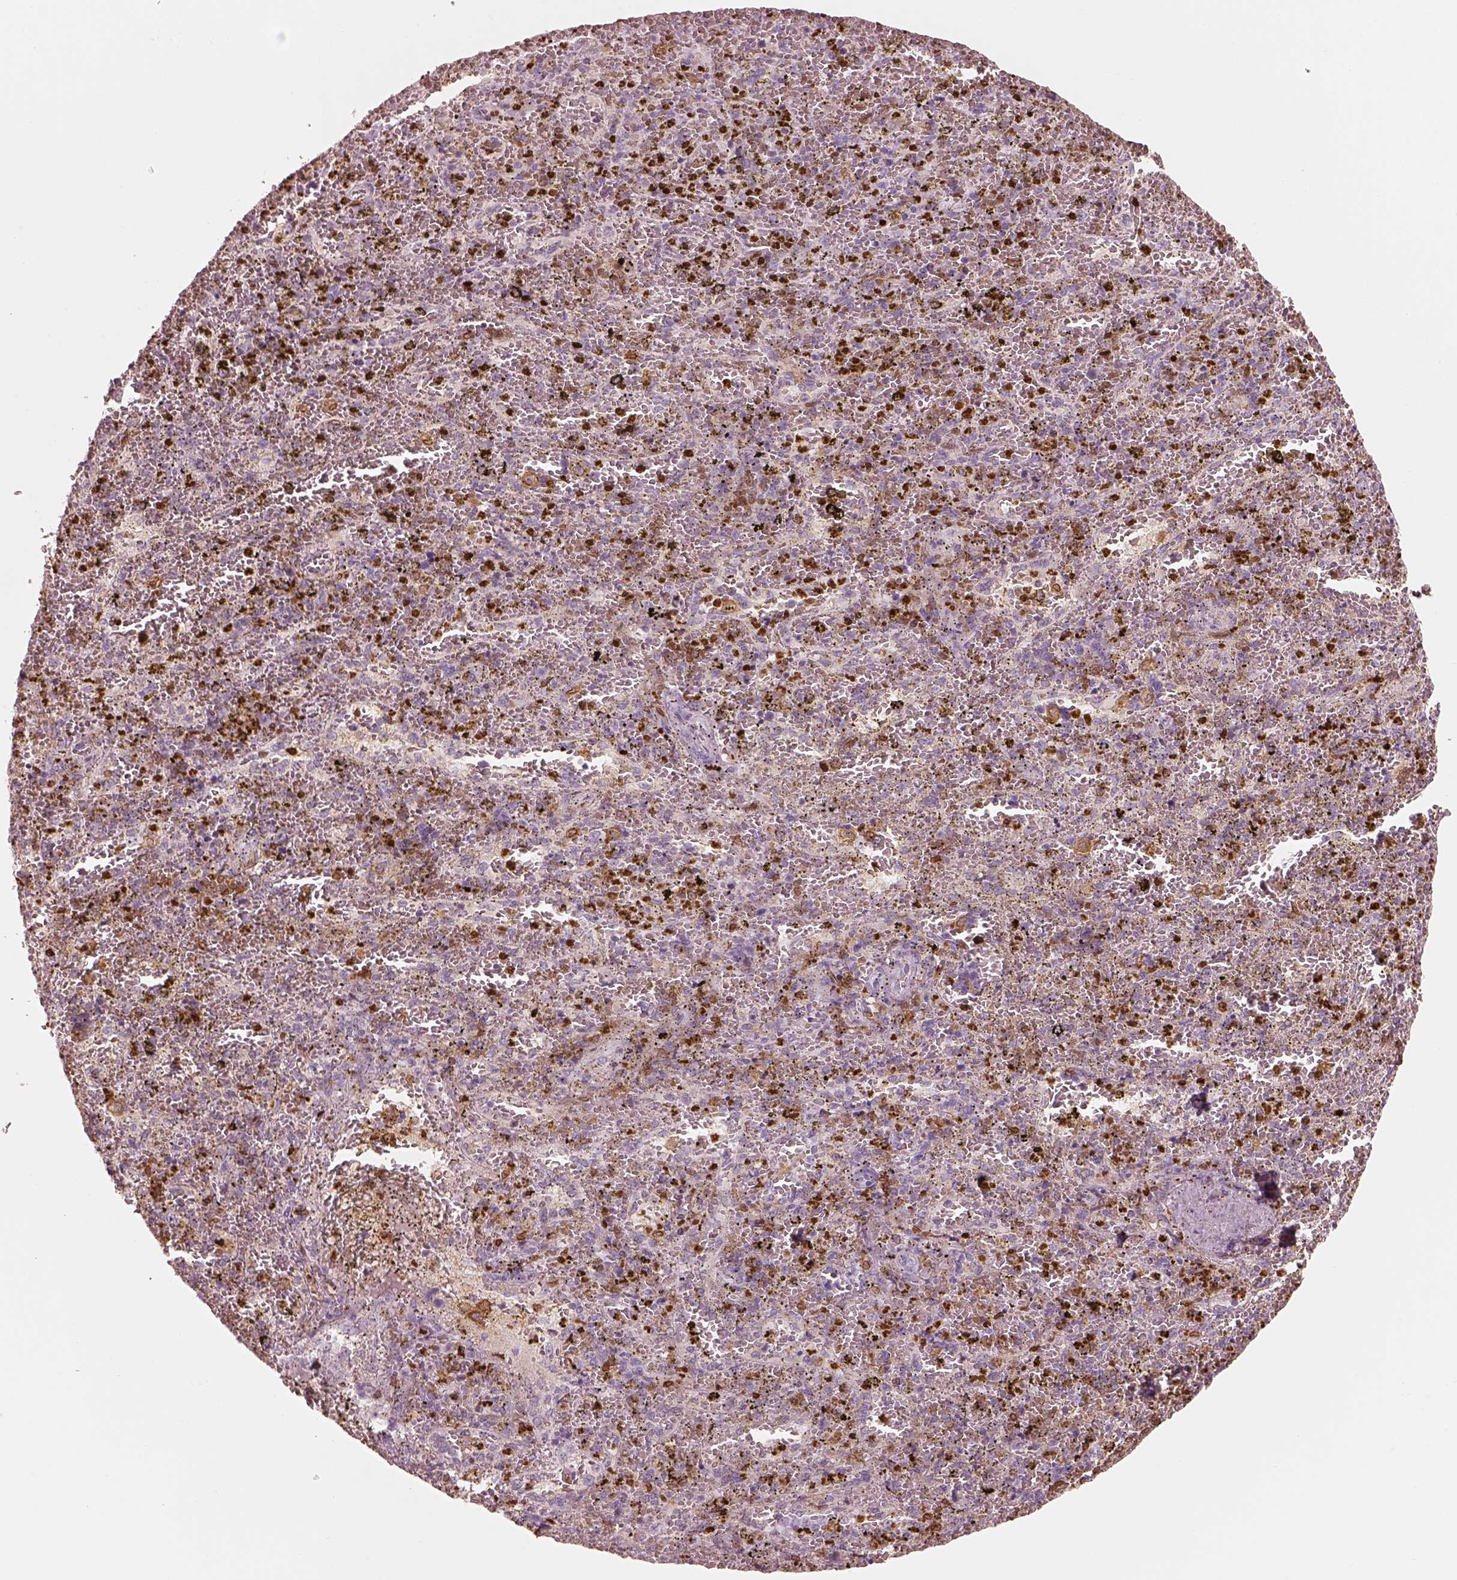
{"staining": {"intensity": "strong", "quantity": "<25%", "location": "cytoplasmic/membranous,nuclear"}, "tissue": "spleen", "cell_type": "Cells in red pulp", "image_type": "normal", "snomed": [{"axis": "morphology", "description": "Normal tissue, NOS"}, {"axis": "topography", "description": "Spleen"}], "caption": "Strong cytoplasmic/membranous,nuclear protein staining is seen in about <25% of cells in red pulp in spleen.", "gene": "ALOX5", "patient": {"sex": "female", "age": 50}}